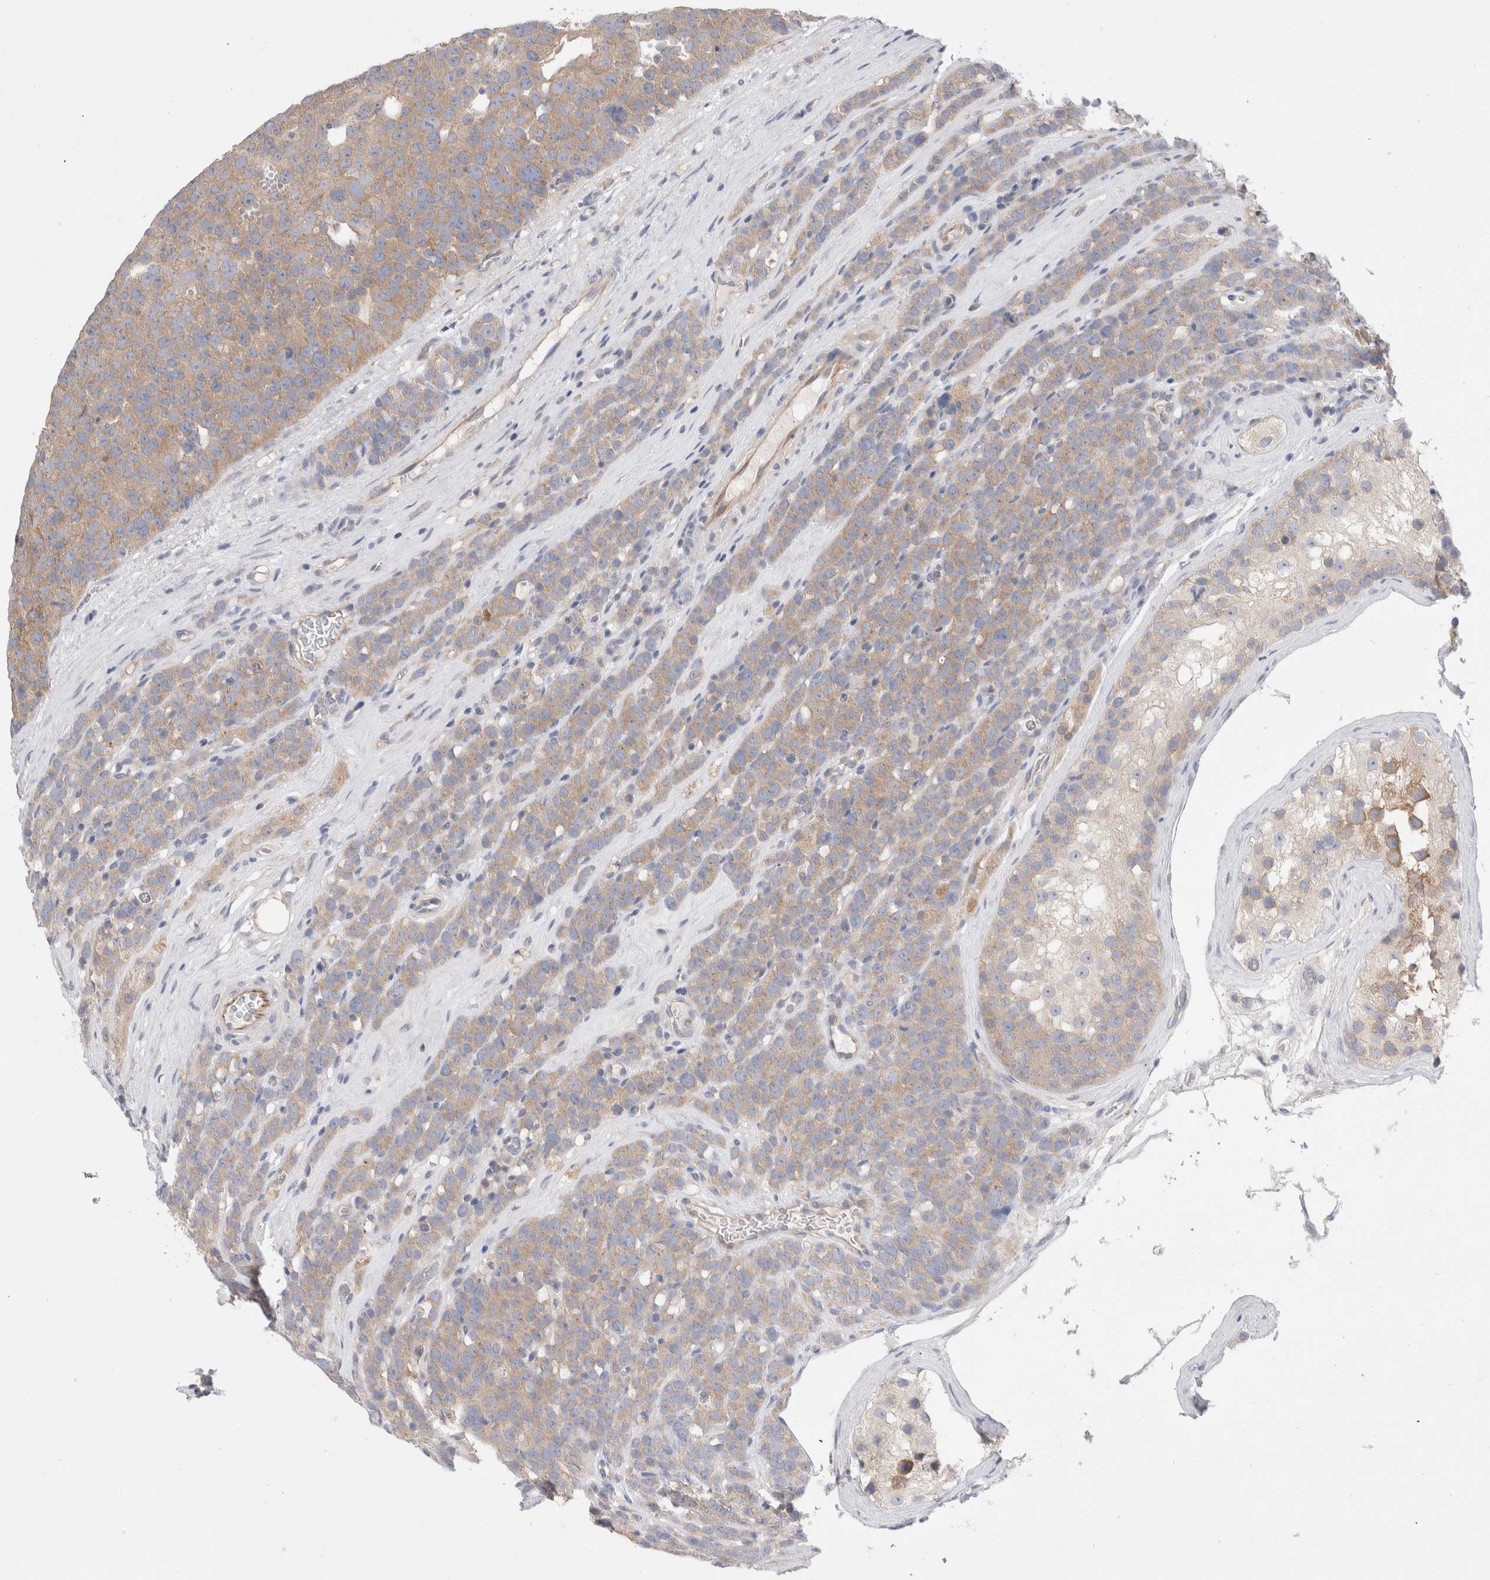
{"staining": {"intensity": "weak", "quantity": ">75%", "location": "cytoplasmic/membranous"}, "tissue": "testis cancer", "cell_type": "Tumor cells", "image_type": "cancer", "snomed": [{"axis": "morphology", "description": "Seminoma, NOS"}, {"axis": "topography", "description": "Testis"}], "caption": "Protein analysis of testis cancer tissue exhibits weak cytoplasmic/membranous expression in approximately >75% of tumor cells. Immunohistochemistry (ihc) stains the protein of interest in brown and the nuclei are stained blue.", "gene": "IFT74", "patient": {"sex": "male", "age": 71}}